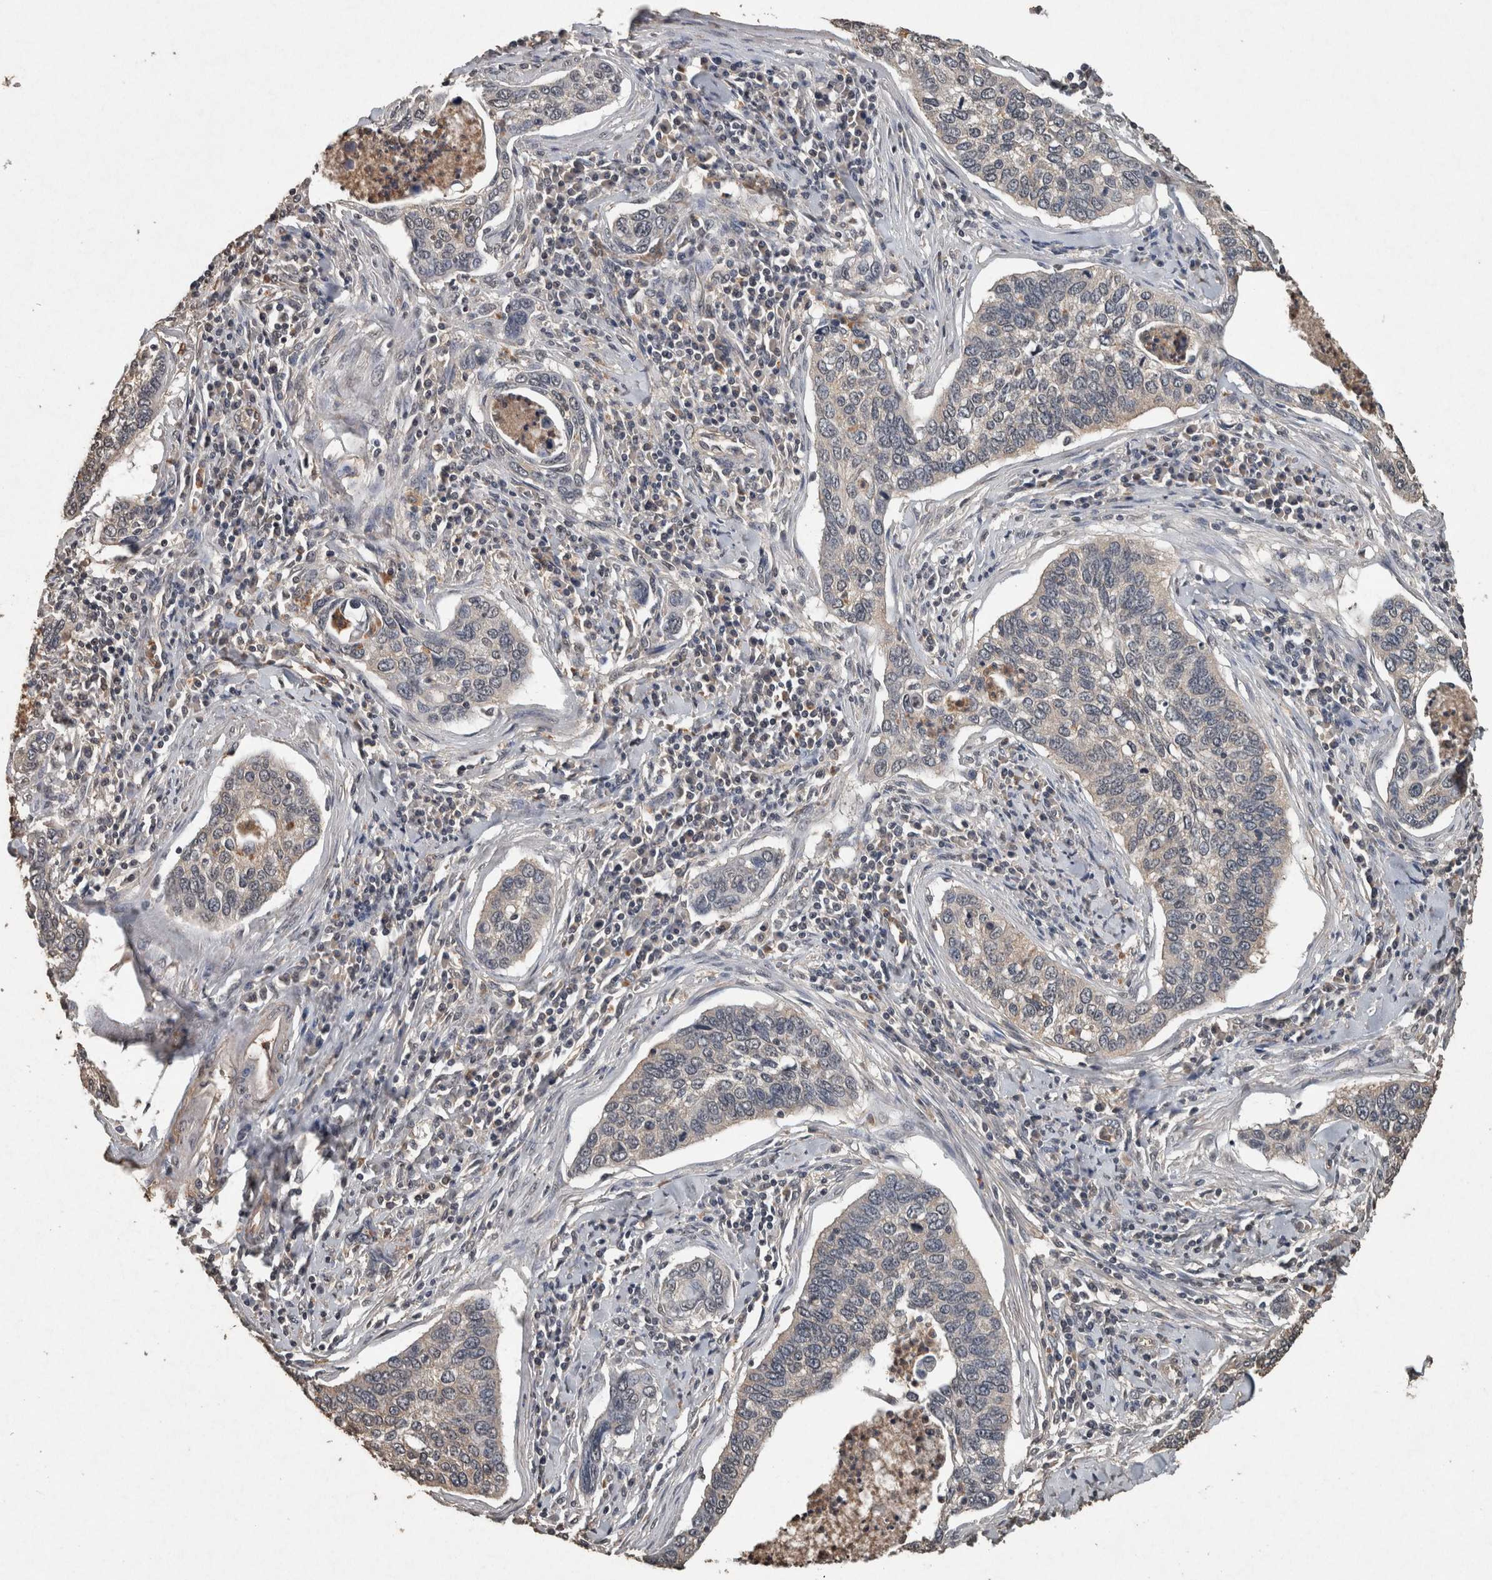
{"staining": {"intensity": "negative", "quantity": "none", "location": "none"}, "tissue": "cervical cancer", "cell_type": "Tumor cells", "image_type": "cancer", "snomed": [{"axis": "morphology", "description": "Squamous cell carcinoma, NOS"}, {"axis": "topography", "description": "Cervix"}], "caption": "Immunohistochemical staining of cervical squamous cell carcinoma exhibits no significant staining in tumor cells.", "gene": "FGFRL1", "patient": {"sex": "female", "age": 53}}